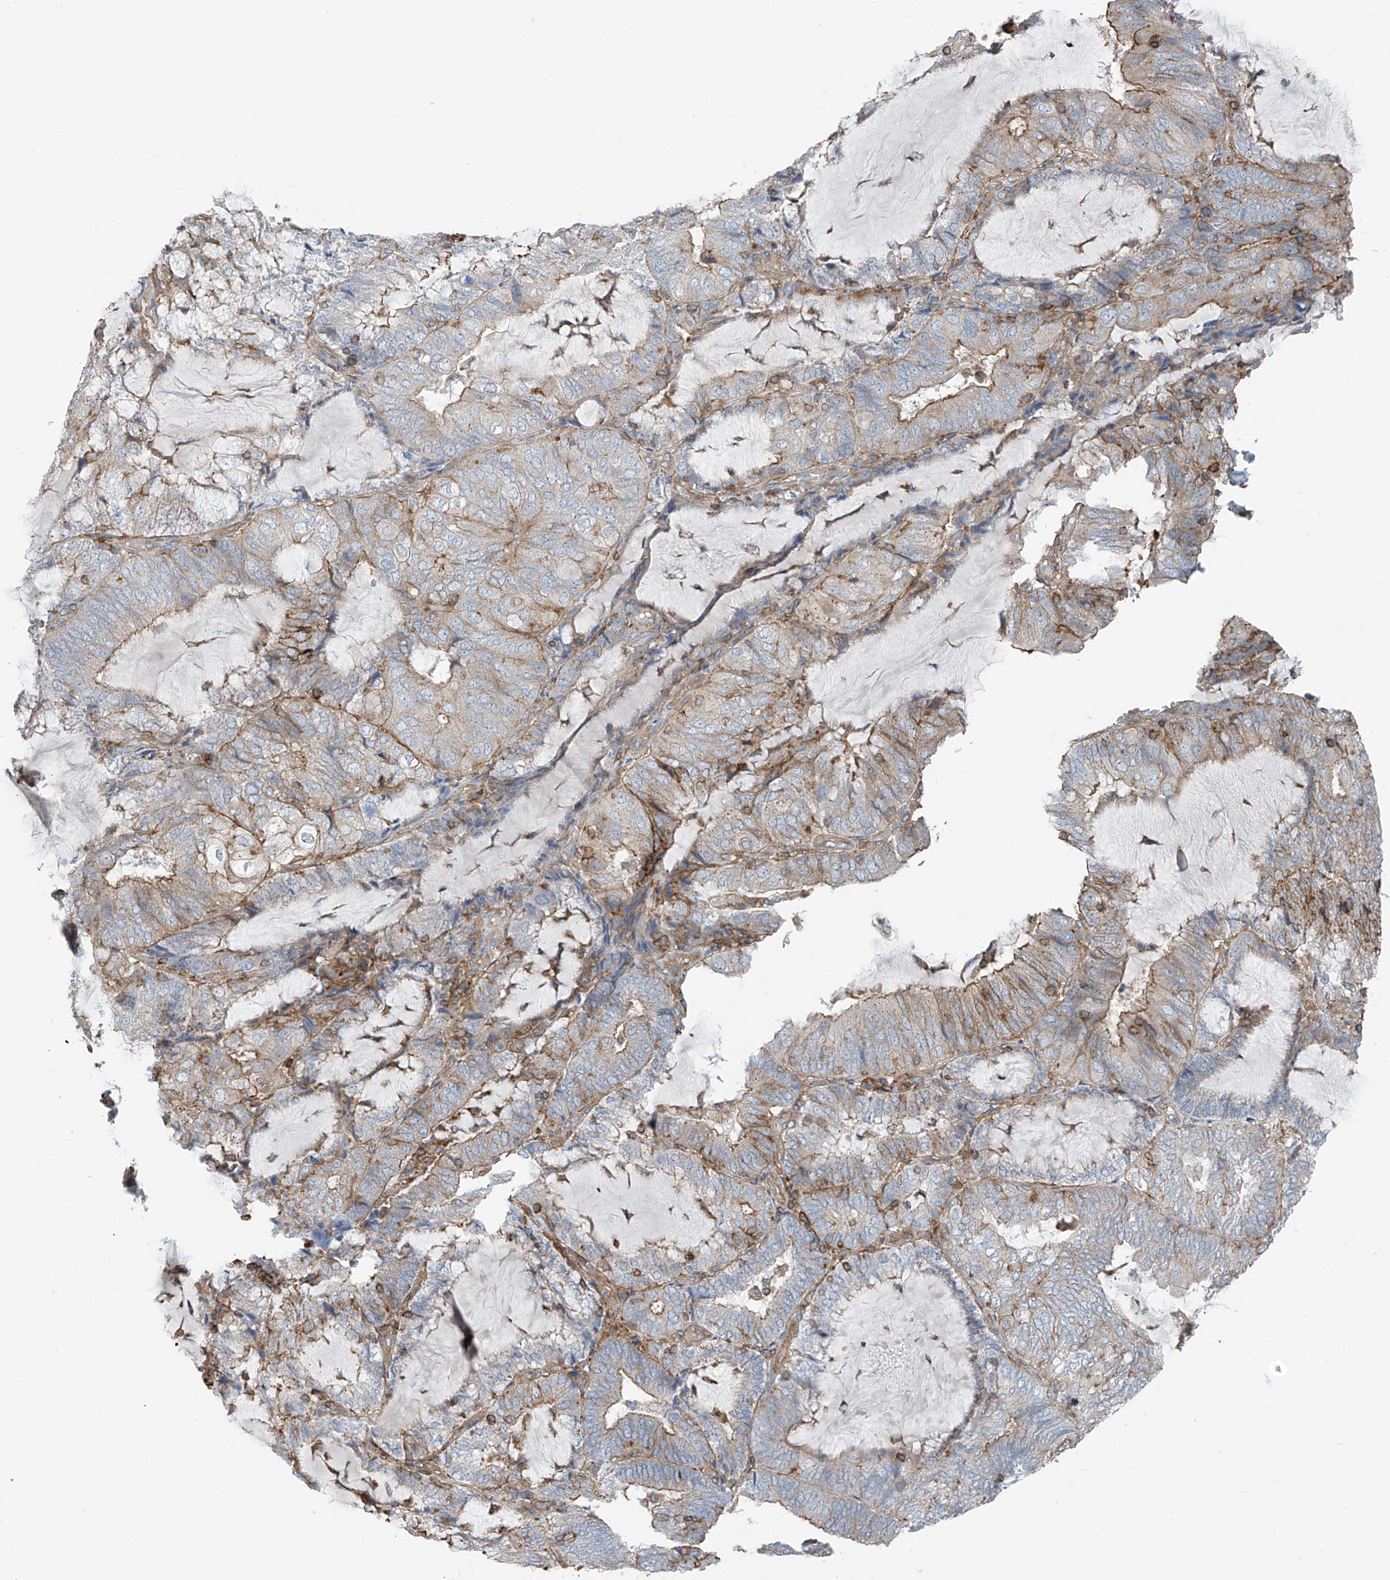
{"staining": {"intensity": "weak", "quantity": "25%-75%", "location": "cytoplasmic/membranous"}, "tissue": "endometrial cancer", "cell_type": "Tumor cells", "image_type": "cancer", "snomed": [{"axis": "morphology", "description": "Adenocarcinoma, NOS"}, {"axis": "topography", "description": "Endometrium"}], "caption": "An image of adenocarcinoma (endometrial) stained for a protein demonstrates weak cytoplasmic/membranous brown staining in tumor cells. The protein of interest is stained brown, and the nuclei are stained in blue (DAB (3,3'-diaminobenzidine) IHC with brightfield microscopy, high magnification).", "gene": "SLC1A5", "patient": {"sex": "female", "age": 81}}